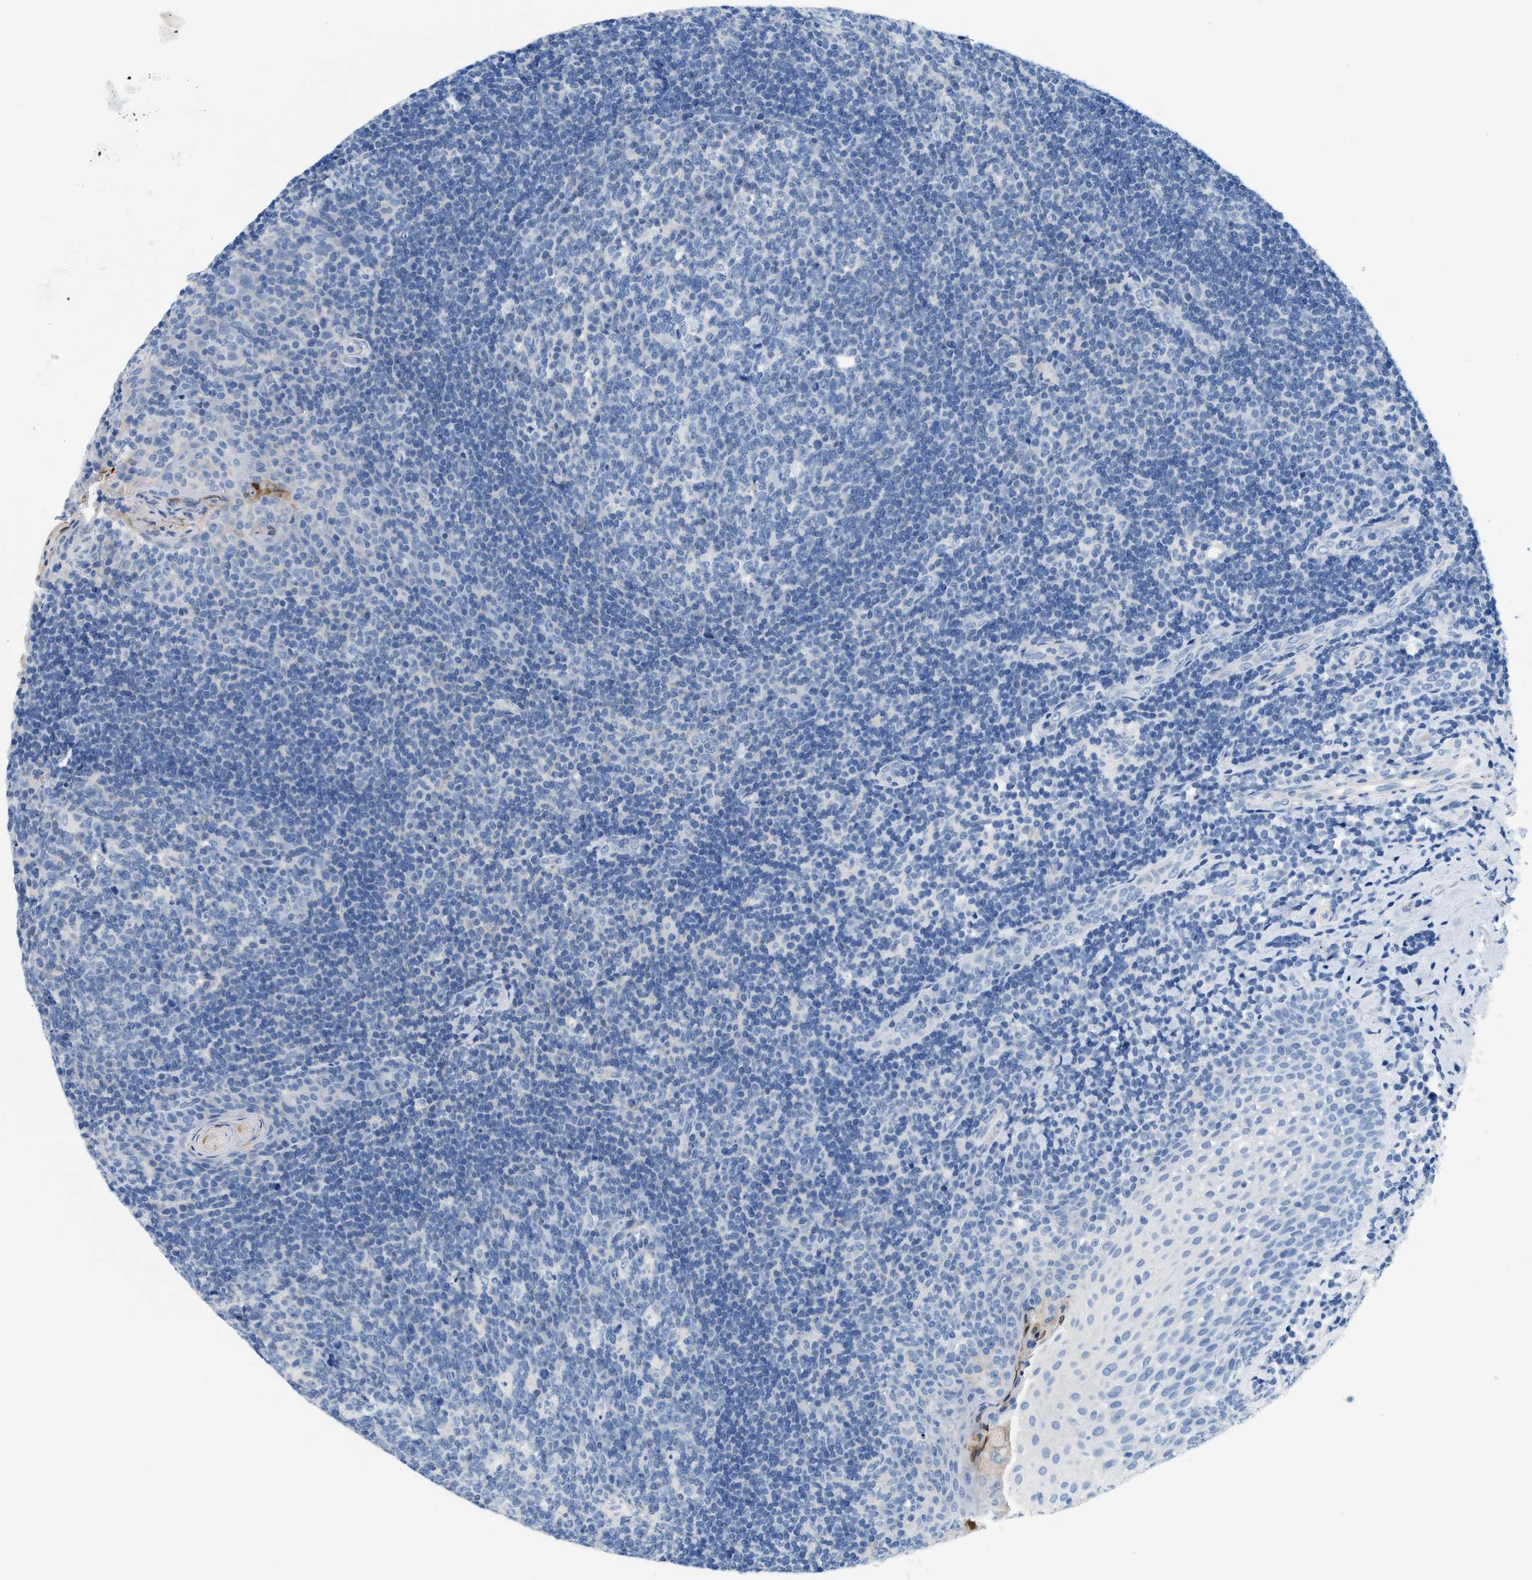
{"staining": {"intensity": "negative", "quantity": "none", "location": "none"}, "tissue": "tonsil", "cell_type": "Germinal center cells", "image_type": "normal", "snomed": [{"axis": "morphology", "description": "Normal tissue, NOS"}, {"axis": "topography", "description": "Tonsil"}], "caption": "High magnification brightfield microscopy of unremarkable tonsil stained with DAB (3,3'-diaminobenzidine) (brown) and counterstained with hematoxylin (blue): germinal center cells show no significant expression.", "gene": "BPGM", "patient": {"sex": "male", "age": 17}}